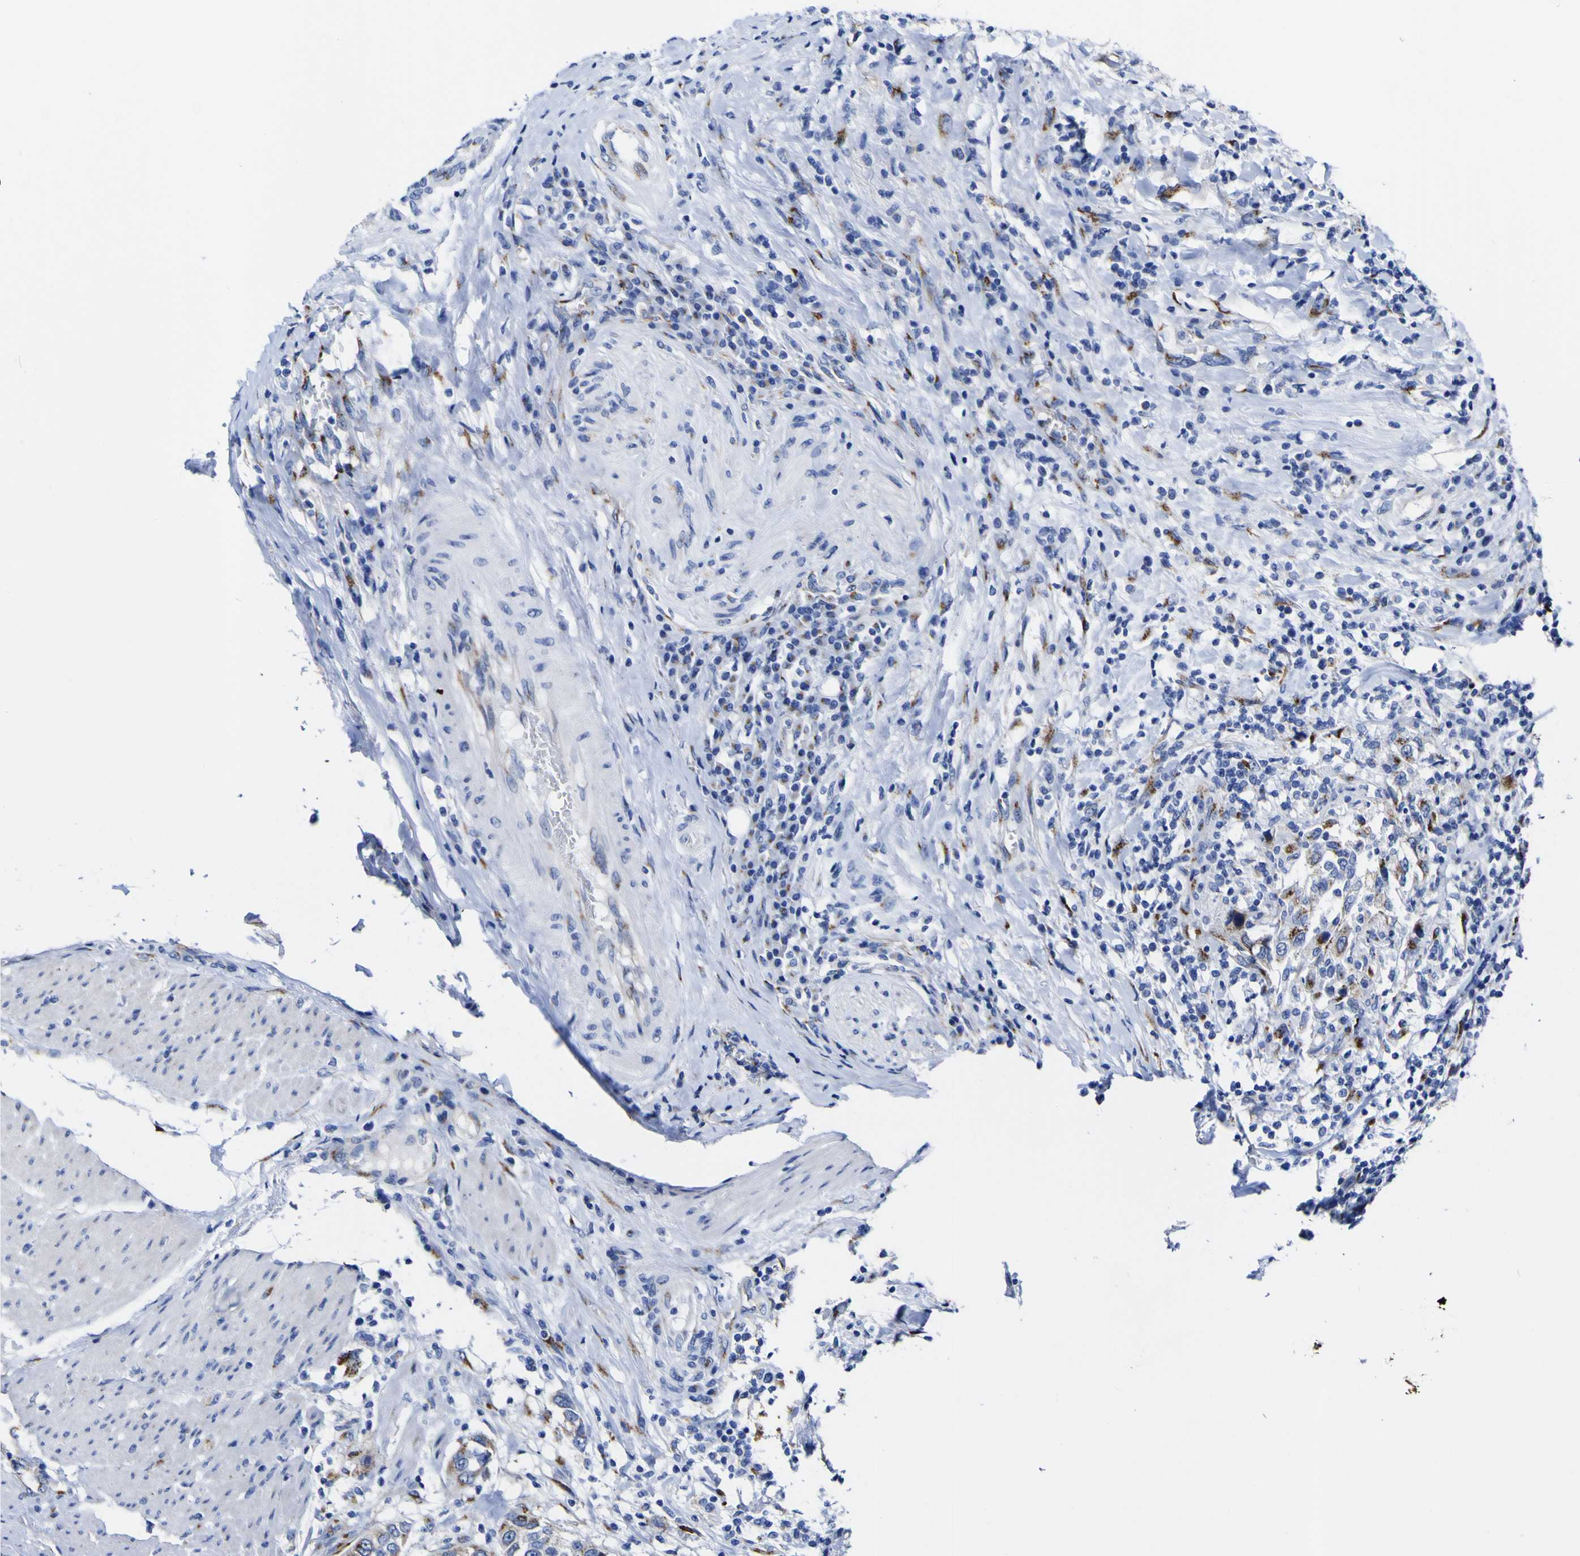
{"staining": {"intensity": "moderate", "quantity": "25%-75%", "location": "cytoplasmic/membranous"}, "tissue": "urothelial cancer", "cell_type": "Tumor cells", "image_type": "cancer", "snomed": [{"axis": "morphology", "description": "Urothelial carcinoma, High grade"}, {"axis": "topography", "description": "Urinary bladder"}], "caption": "Brown immunohistochemical staining in urothelial carcinoma (high-grade) demonstrates moderate cytoplasmic/membranous staining in approximately 25%-75% of tumor cells.", "gene": "GOLM1", "patient": {"sex": "female", "age": 80}}